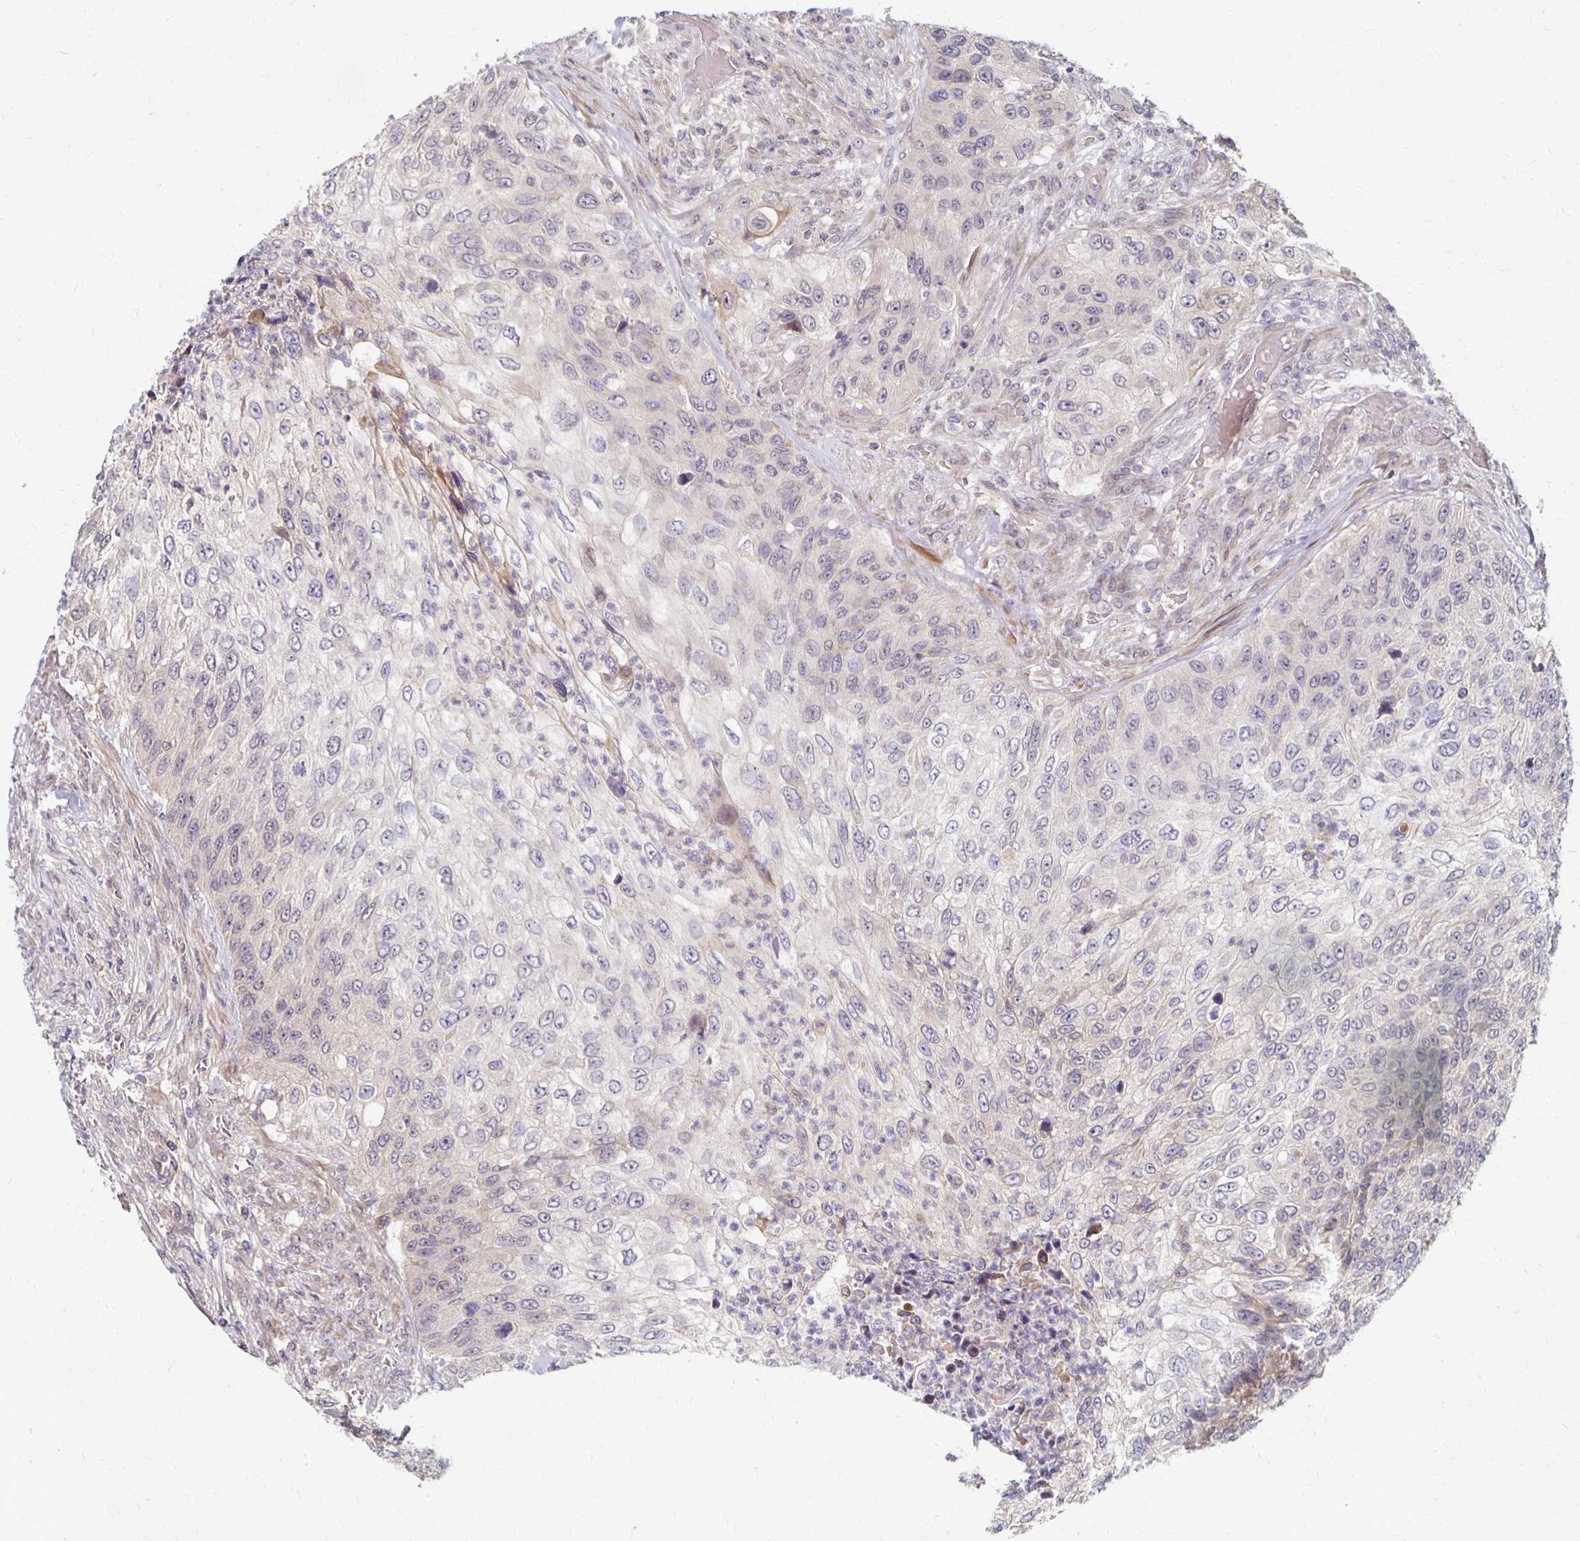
{"staining": {"intensity": "weak", "quantity": "<25%", "location": "cytoplasmic/membranous"}, "tissue": "urothelial cancer", "cell_type": "Tumor cells", "image_type": "cancer", "snomed": [{"axis": "morphology", "description": "Urothelial carcinoma, High grade"}, {"axis": "topography", "description": "Urinary bladder"}], "caption": "There is no significant expression in tumor cells of urothelial cancer.", "gene": "PRKCB", "patient": {"sex": "female", "age": 60}}